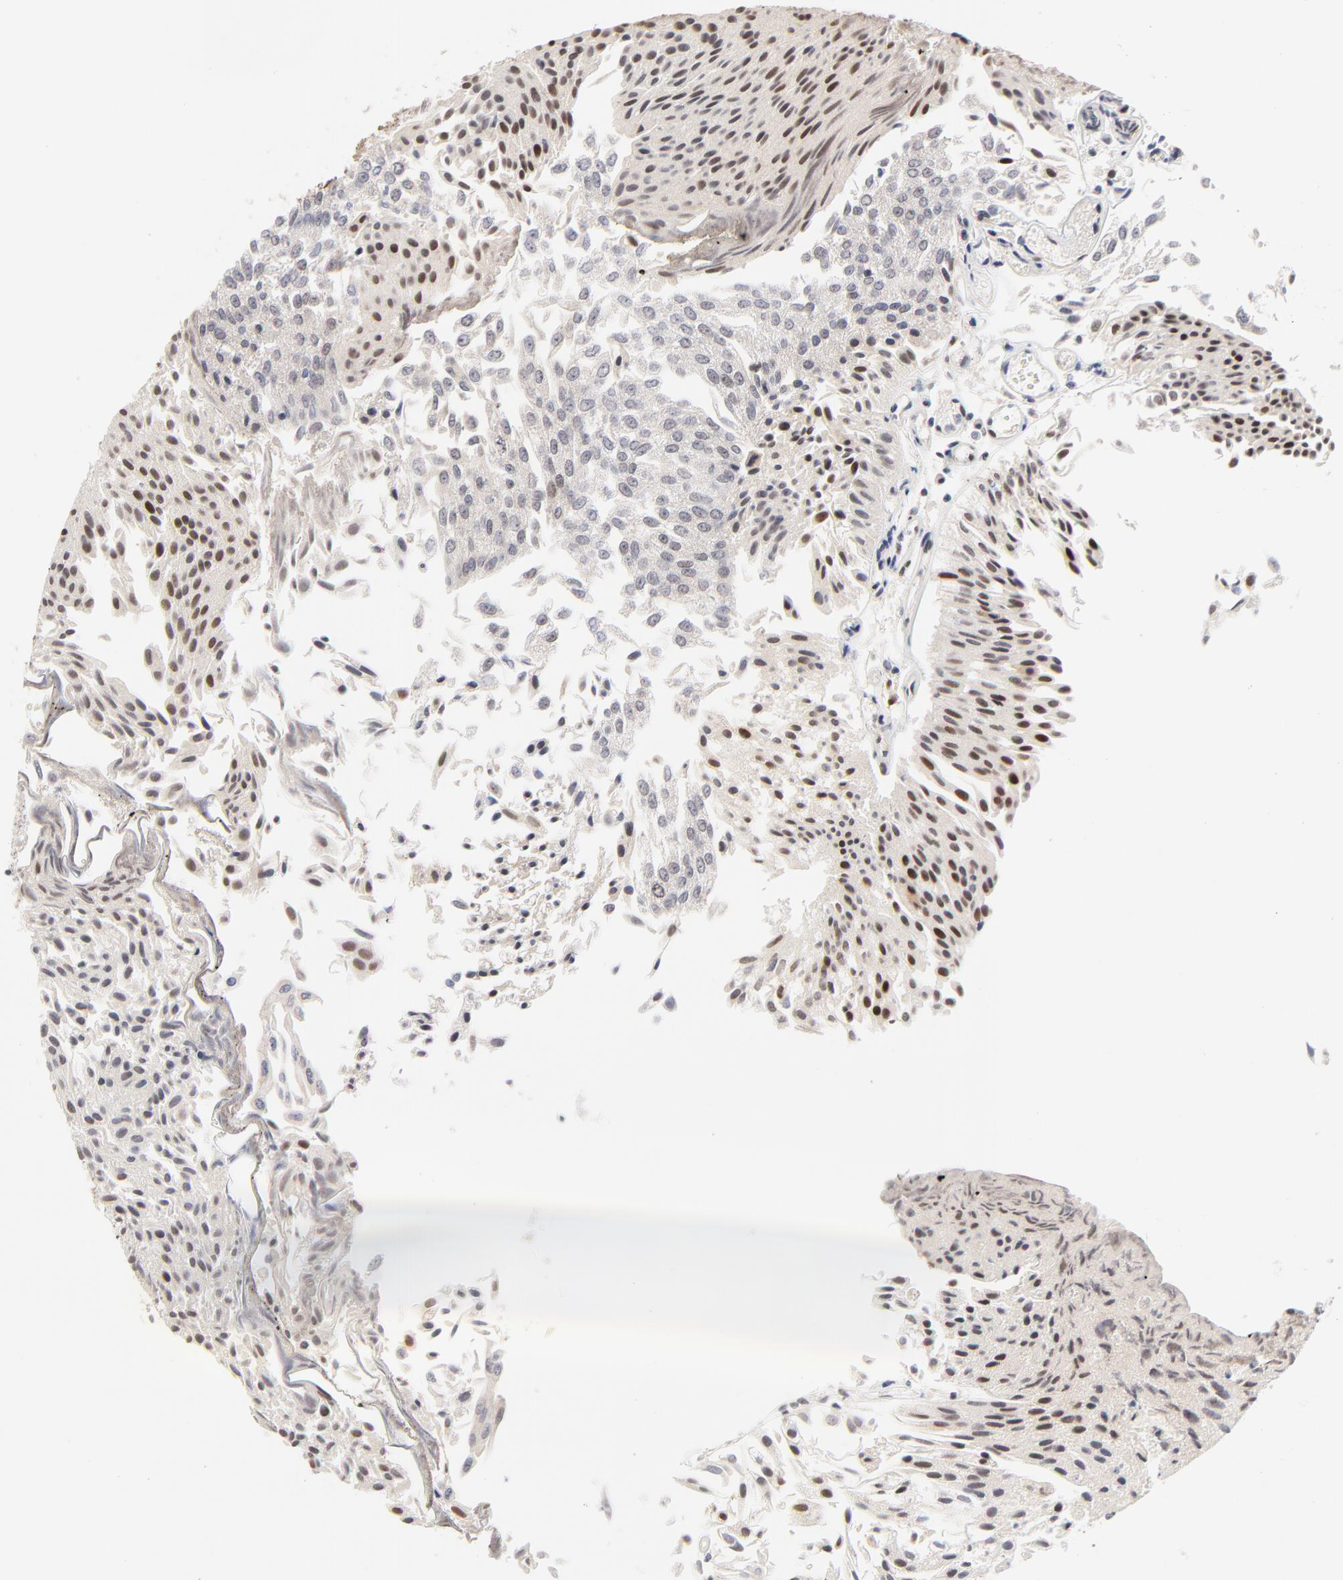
{"staining": {"intensity": "weak", "quantity": "<25%", "location": "nuclear"}, "tissue": "urothelial cancer", "cell_type": "Tumor cells", "image_type": "cancer", "snomed": [{"axis": "morphology", "description": "Urothelial carcinoma, Low grade"}, {"axis": "topography", "description": "Urinary bladder"}], "caption": "Immunohistochemistry (IHC) of urothelial cancer shows no staining in tumor cells.", "gene": "OGFOD1", "patient": {"sex": "male", "age": 86}}